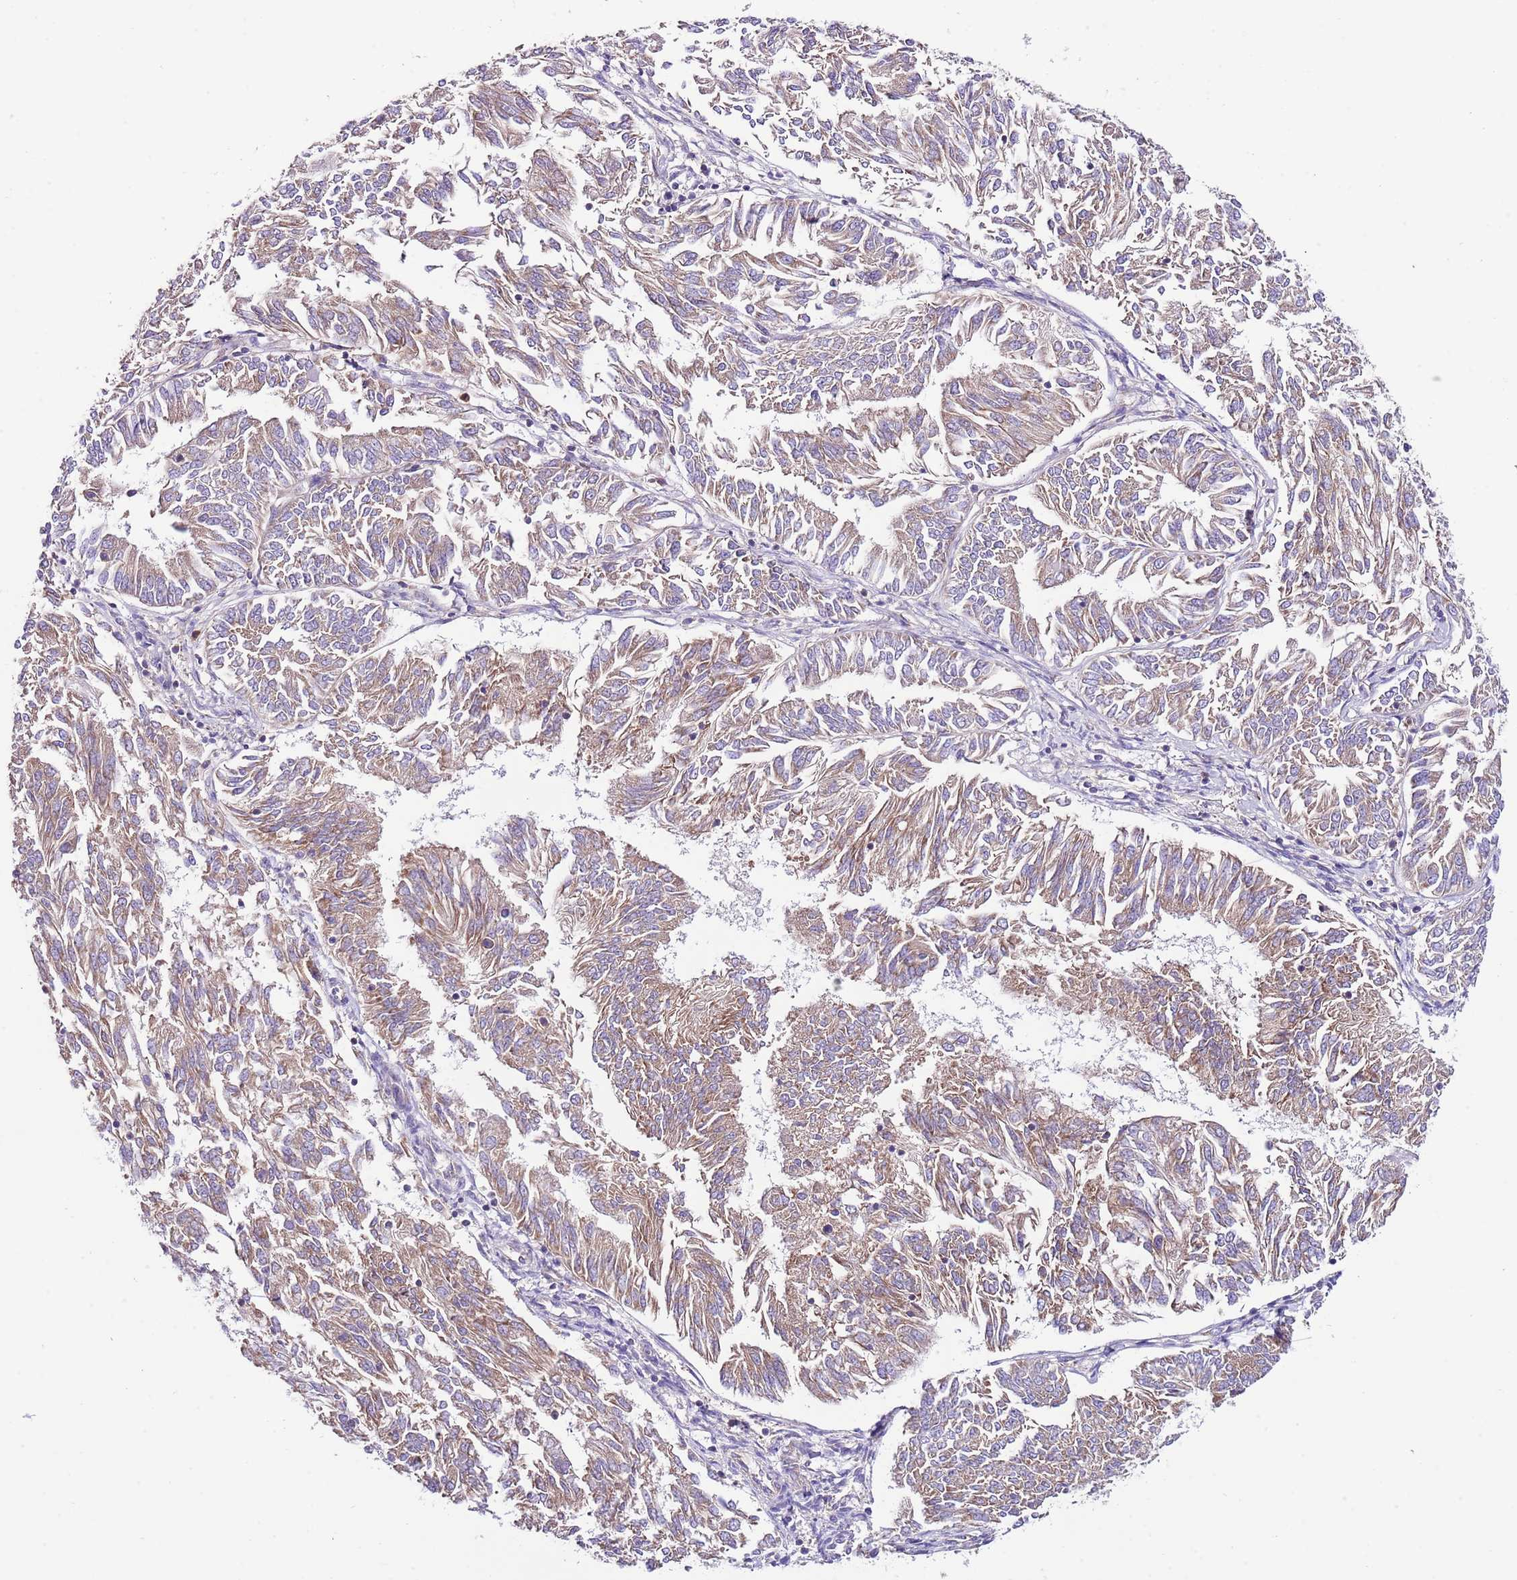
{"staining": {"intensity": "moderate", "quantity": ">75%", "location": "cytoplasmic/membranous"}, "tissue": "endometrial cancer", "cell_type": "Tumor cells", "image_type": "cancer", "snomed": [{"axis": "morphology", "description": "Adenocarcinoma, NOS"}, {"axis": "topography", "description": "Endometrium"}], "caption": "A micrograph of endometrial cancer stained for a protein displays moderate cytoplasmic/membranous brown staining in tumor cells.", "gene": "RPS10", "patient": {"sex": "female", "age": 58}}